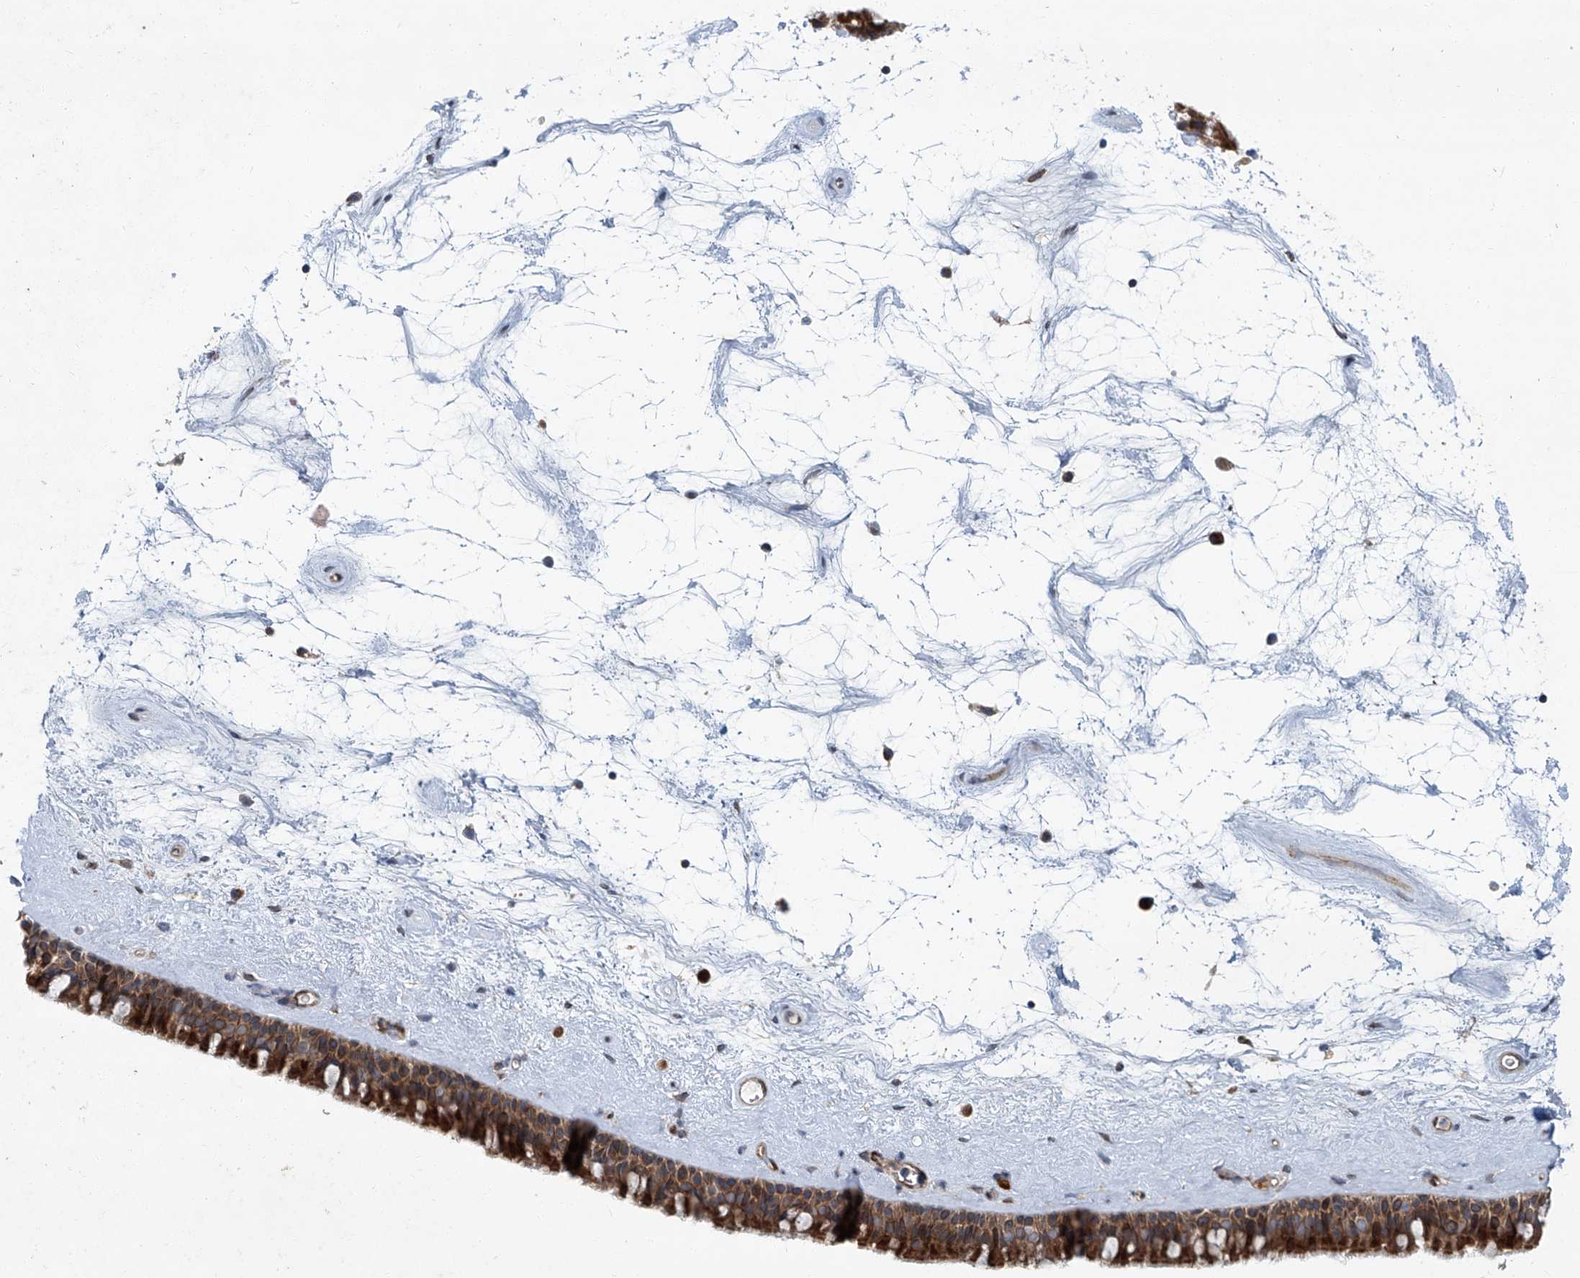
{"staining": {"intensity": "strong", "quantity": ">75%", "location": "cytoplasmic/membranous"}, "tissue": "nasopharynx", "cell_type": "Respiratory epithelial cells", "image_type": "normal", "snomed": [{"axis": "morphology", "description": "Normal tissue, NOS"}, {"axis": "topography", "description": "Nasopharynx"}], "caption": "Immunohistochemical staining of unremarkable human nasopharynx reveals strong cytoplasmic/membranous protein expression in approximately >75% of respiratory epithelial cells.", "gene": "GPR132", "patient": {"sex": "male", "age": 64}}